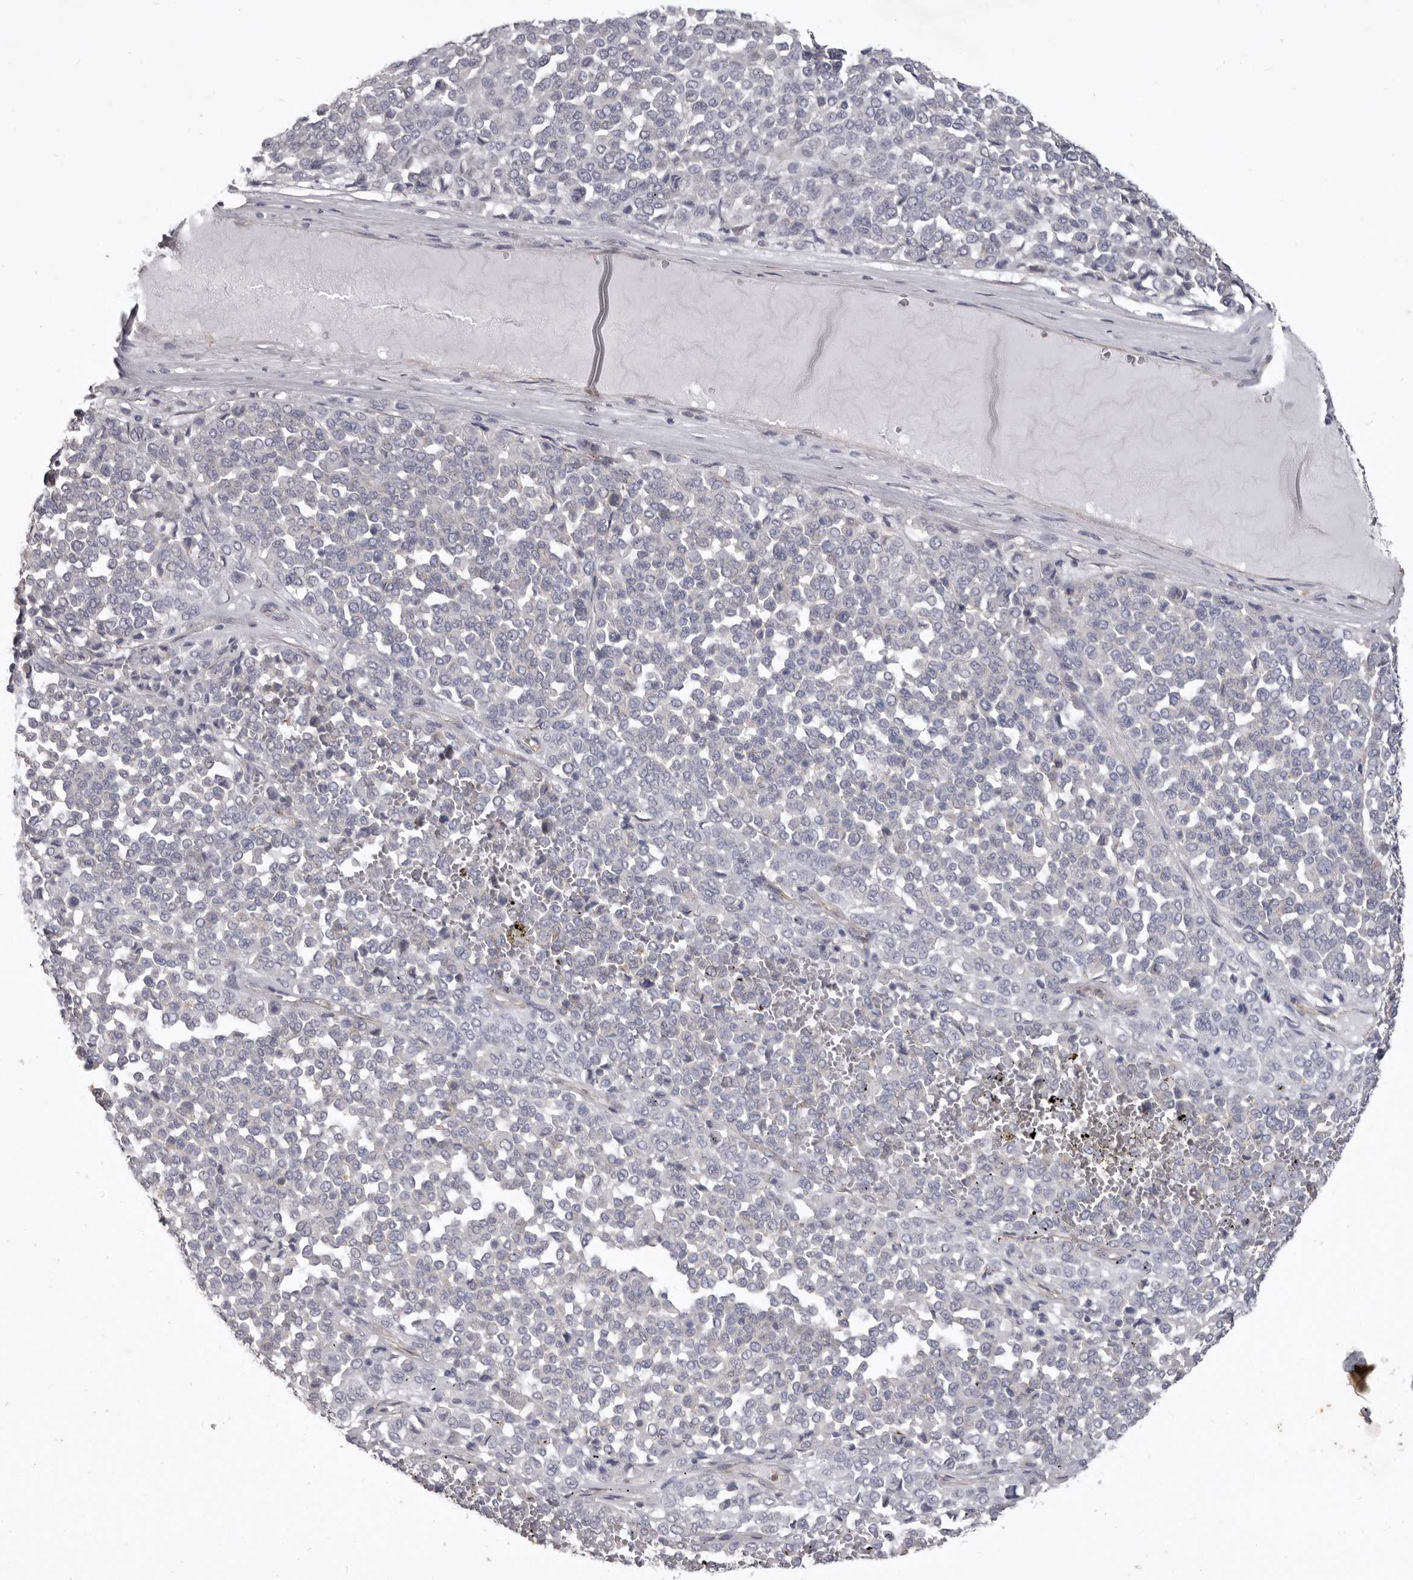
{"staining": {"intensity": "negative", "quantity": "none", "location": "none"}, "tissue": "melanoma", "cell_type": "Tumor cells", "image_type": "cancer", "snomed": [{"axis": "morphology", "description": "Malignant melanoma, Metastatic site"}, {"axis": "topography", "description": "Pancreas"}], "caption": "An image of human melanoma is negative for staining in tumor cells.", "gene": "P2RX6", "patient": {"sex": "female", "age": 30}}